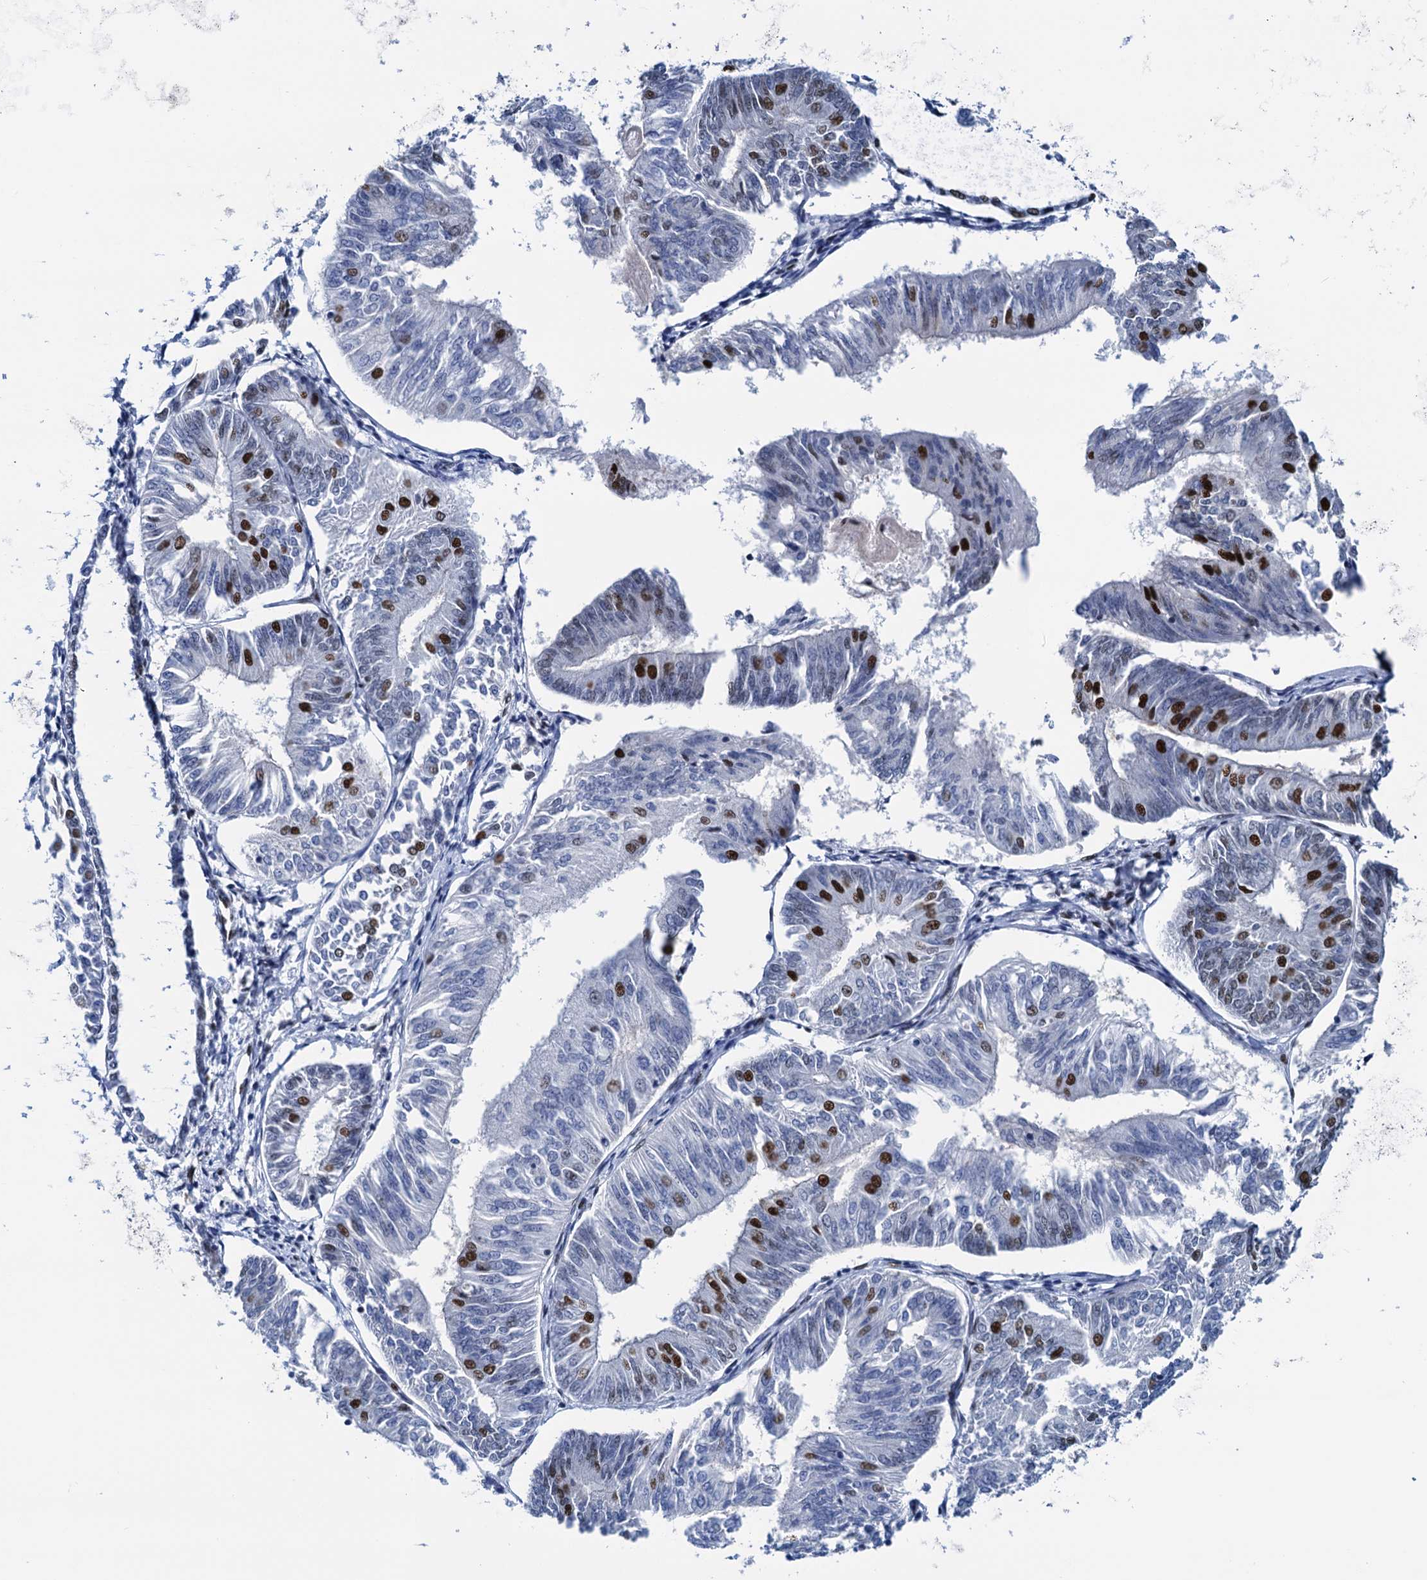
{"staining": {"intensity": "strong", "quantity": "<25%", "location": "nuclear"}, "tissue": "endometrial cancer", "cell_type": "Tumor cells", "image_type": "cancer", "snomed": [{"axis": "morphology", "description": "Adenocarcinoma, NOS"}, {"axis": "topography", "description": "Endometrium"}], "caption": "This histopathology image reveals IHC staining of human adenocarcinoma (endometrial), with medium strong nuclear positivity in approximately <25% of tumor cells.", "gene": "SLTM", "patient": {"sex": "female", "age": 58}}